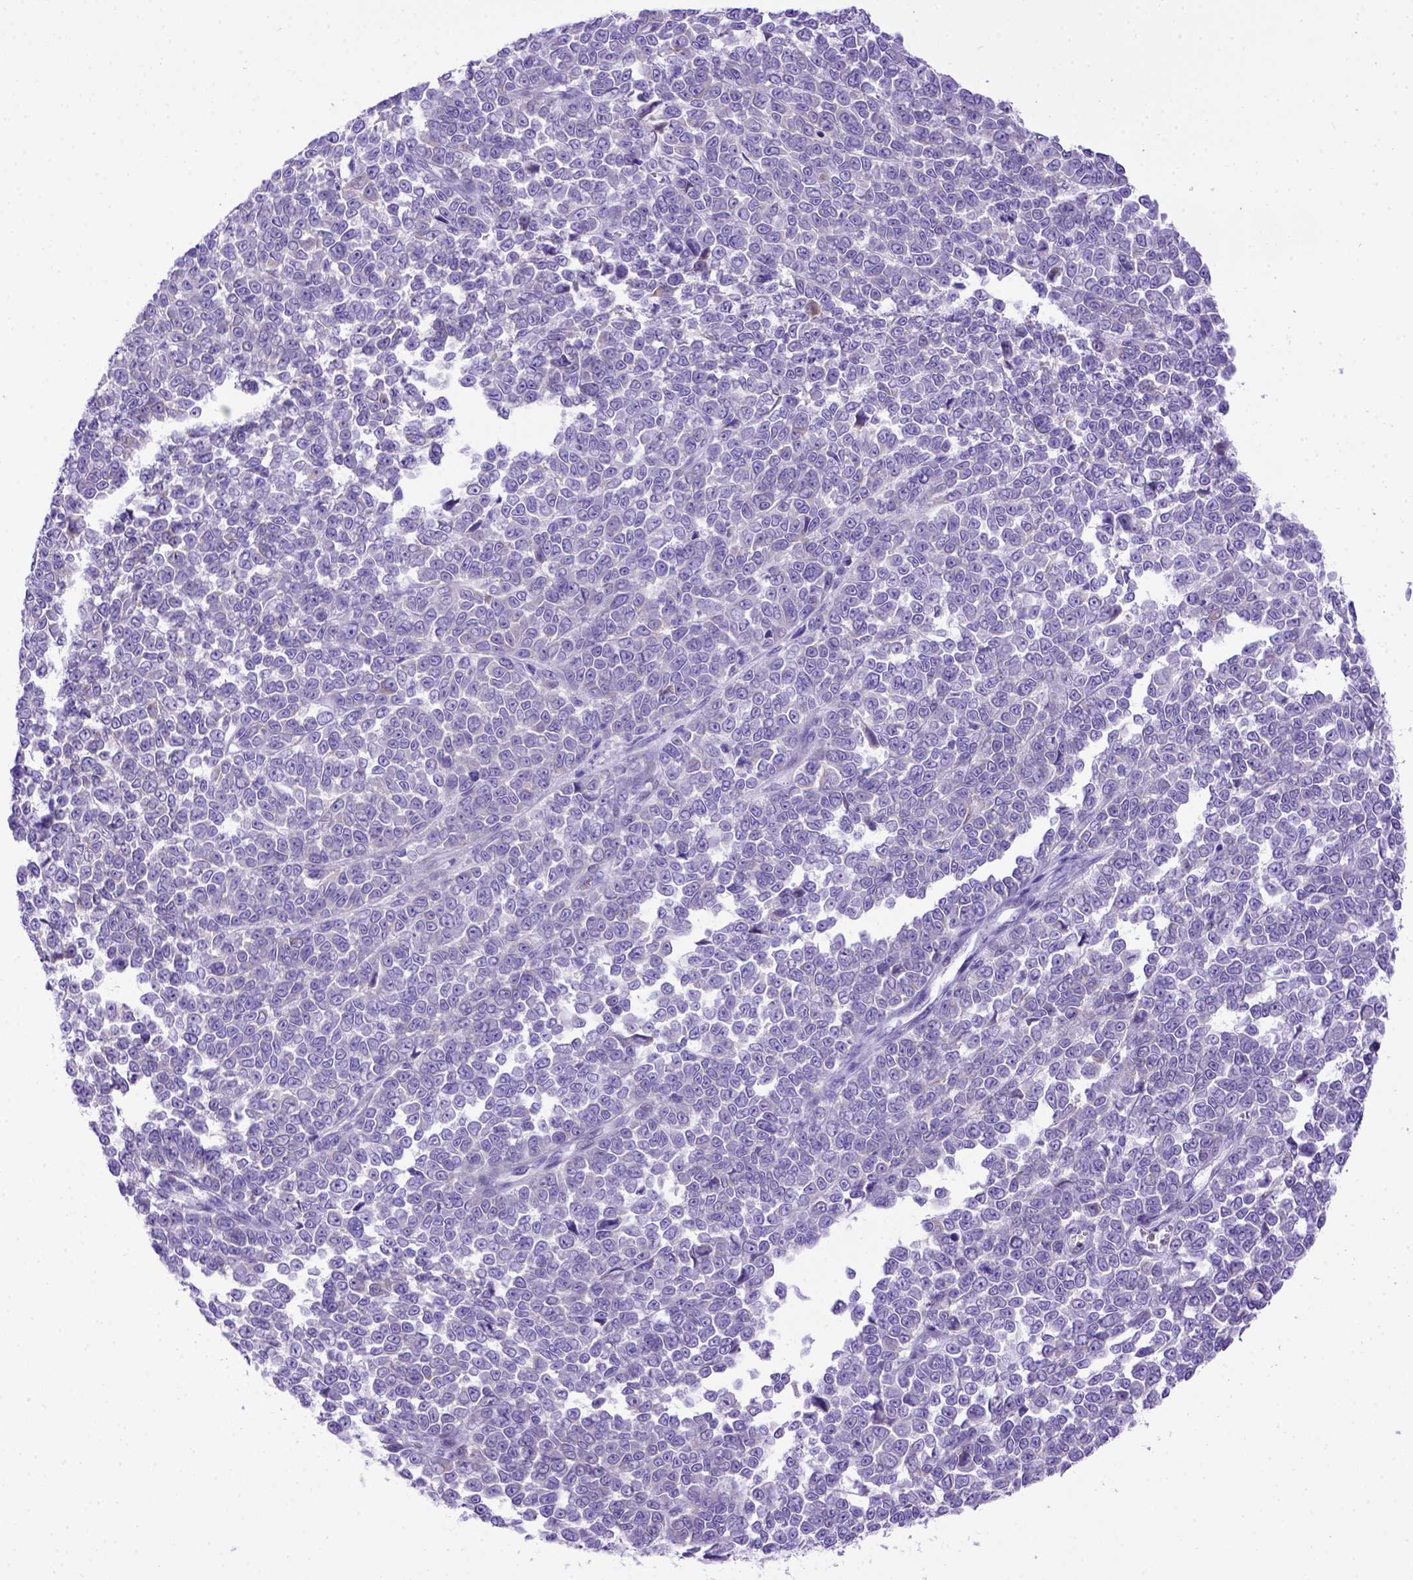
{"staining": {"intensity": "negative", "quantity": "none", "location": "none"}, "tissue": "melanoma", "cell_type": "Tumor cells", "image_type": "cancer", "snomed": [{"axis": "morphology", "description": "Malignant melanoma, NOS"}, {"axis": "topography", "description": "Skin"}], "caption": "Tumor cells show no significant positivity in malignant melanoma. (Stains: DAB IHC with hematoxylin counter stain, Microscopy: brightfield microscopy at high magnification).", "gene": "MEOX2", "patient": {"sex": "female", "age": 95}}